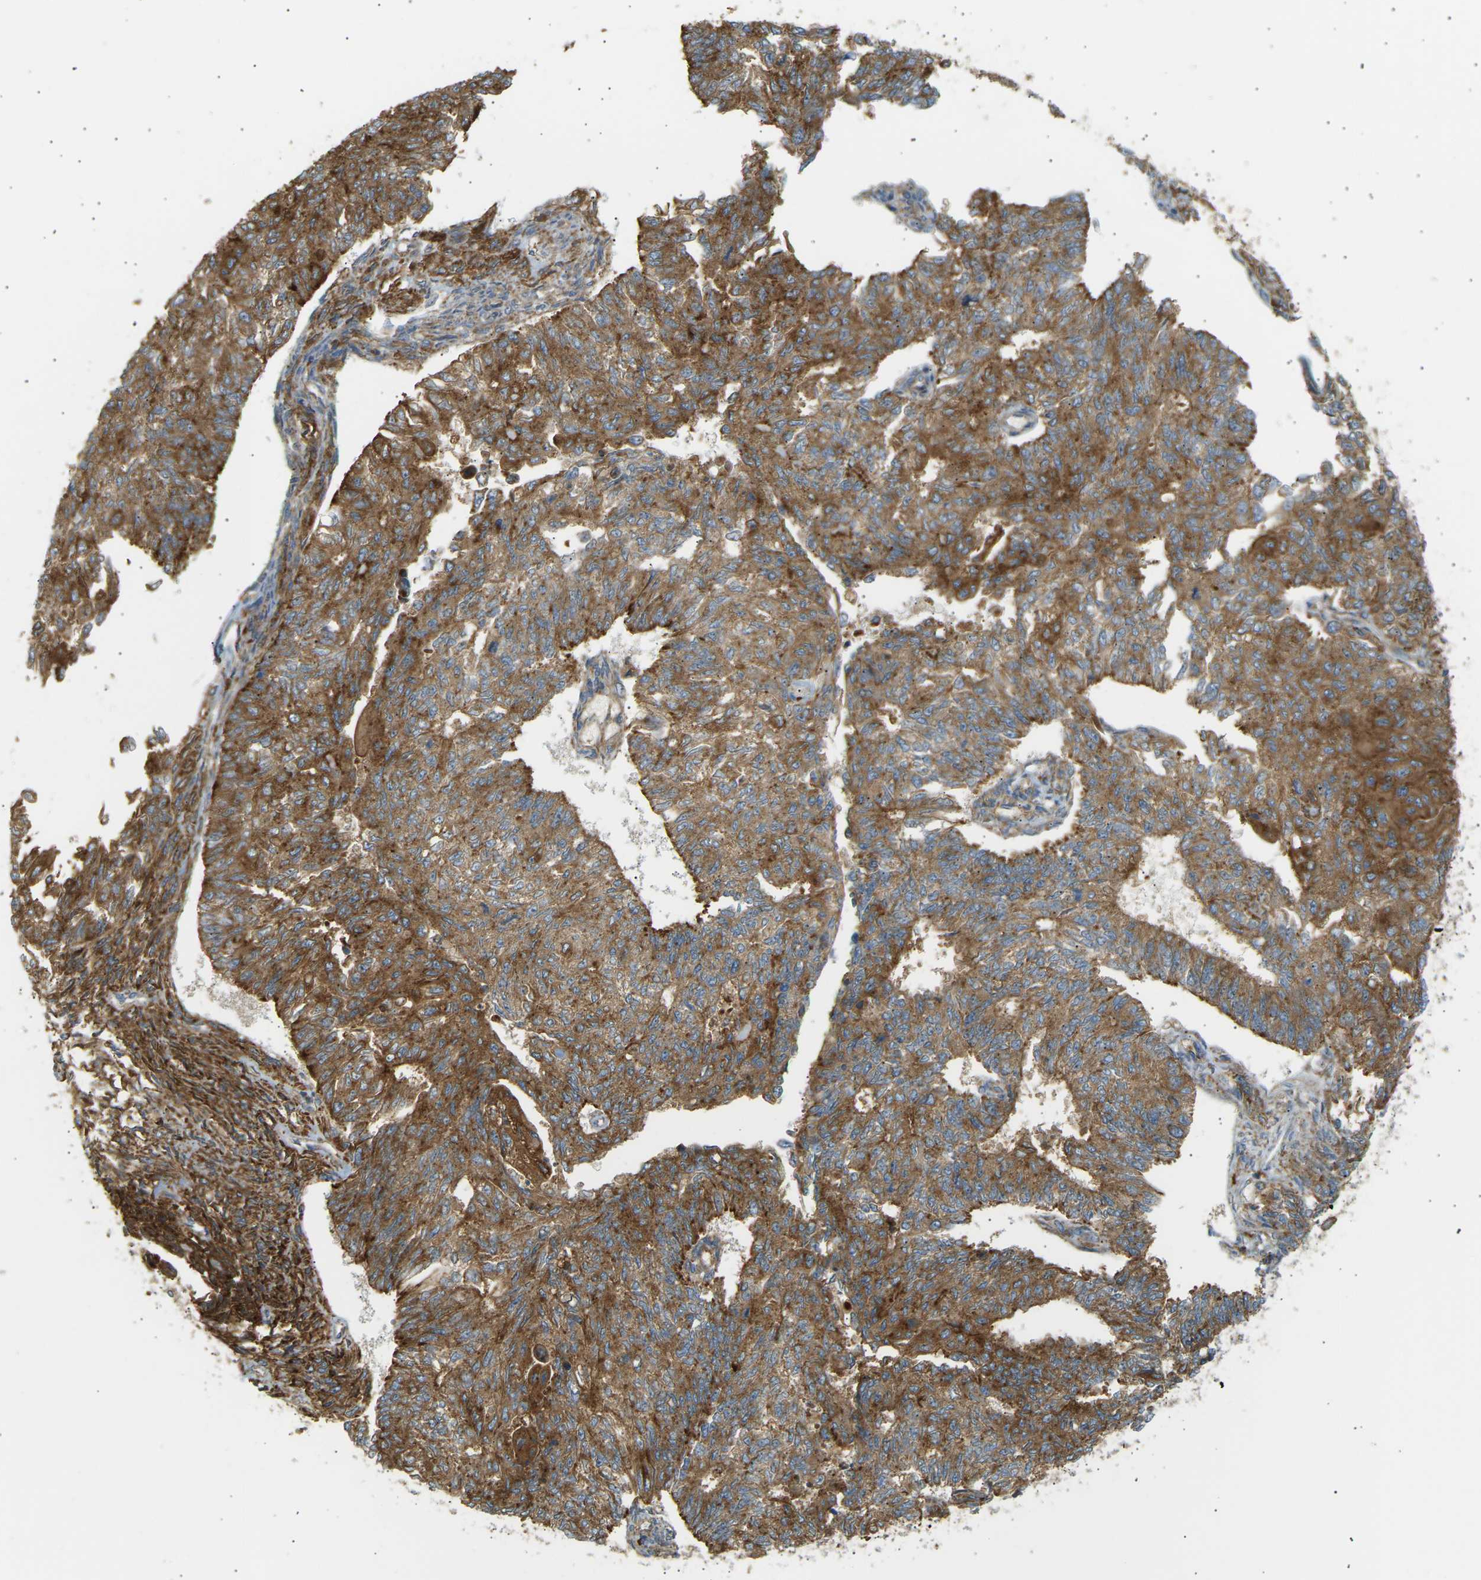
{"staining": {"intensity": "strong", "quantity": ">75%", "location": "cytoplasmic/membranous"}, "tissue": "endometrial cancer", "cell_type": "Tumor cells", "image_type": "cancer", "snomed": [{"axis": "morphology", "description": "Adenocarcinoma, NOS"}, {"axis": "topography", "description": "Endometrium"}], "caption": "About >75% of tumor cells in human endometrial cancer (adenocarcinoma) show strong cytoplasmic/membranous protein positivity as visualized by brown immunohistochemical staining.", "gene": "CDK17", "patient": {"sex": "female", "age": 32}}